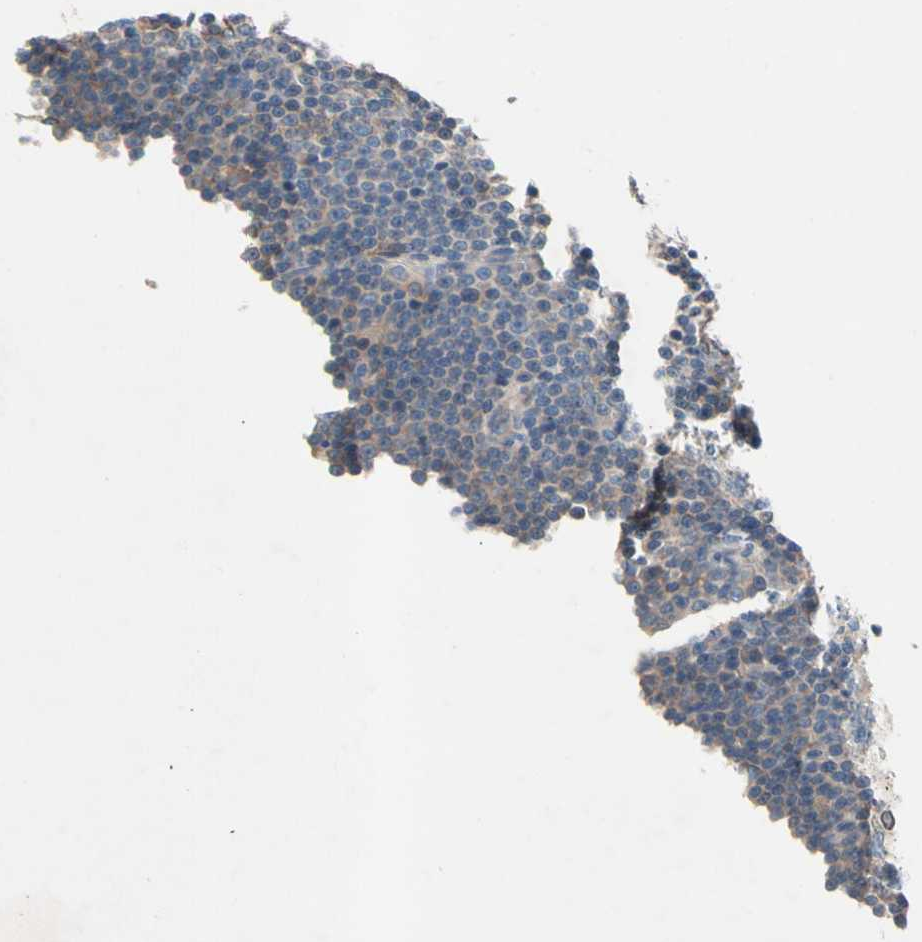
{"staining": {"intensity": "weak", "quantity": ">75%", "location": "cytoplasmic/membranous"}, "tissue": "lymphoma", "cell_type": "Tumor cells", "image_type": "cancer", "snomed": [{"axis": "morphology", "description": "Malignant lymphoma, non-Hodgkin's type, Low grade"}, {"axis": "topography", "description": "Lymph node"}], "caption": "Protein expression by immunohistochemistry (IHC) exhibits weak cytoplasmic/membranous positivity in about >75% of tumor cells in lymphoma.", "gene": "PRDX4", "patient": {"sex": "female", "age": 67}}